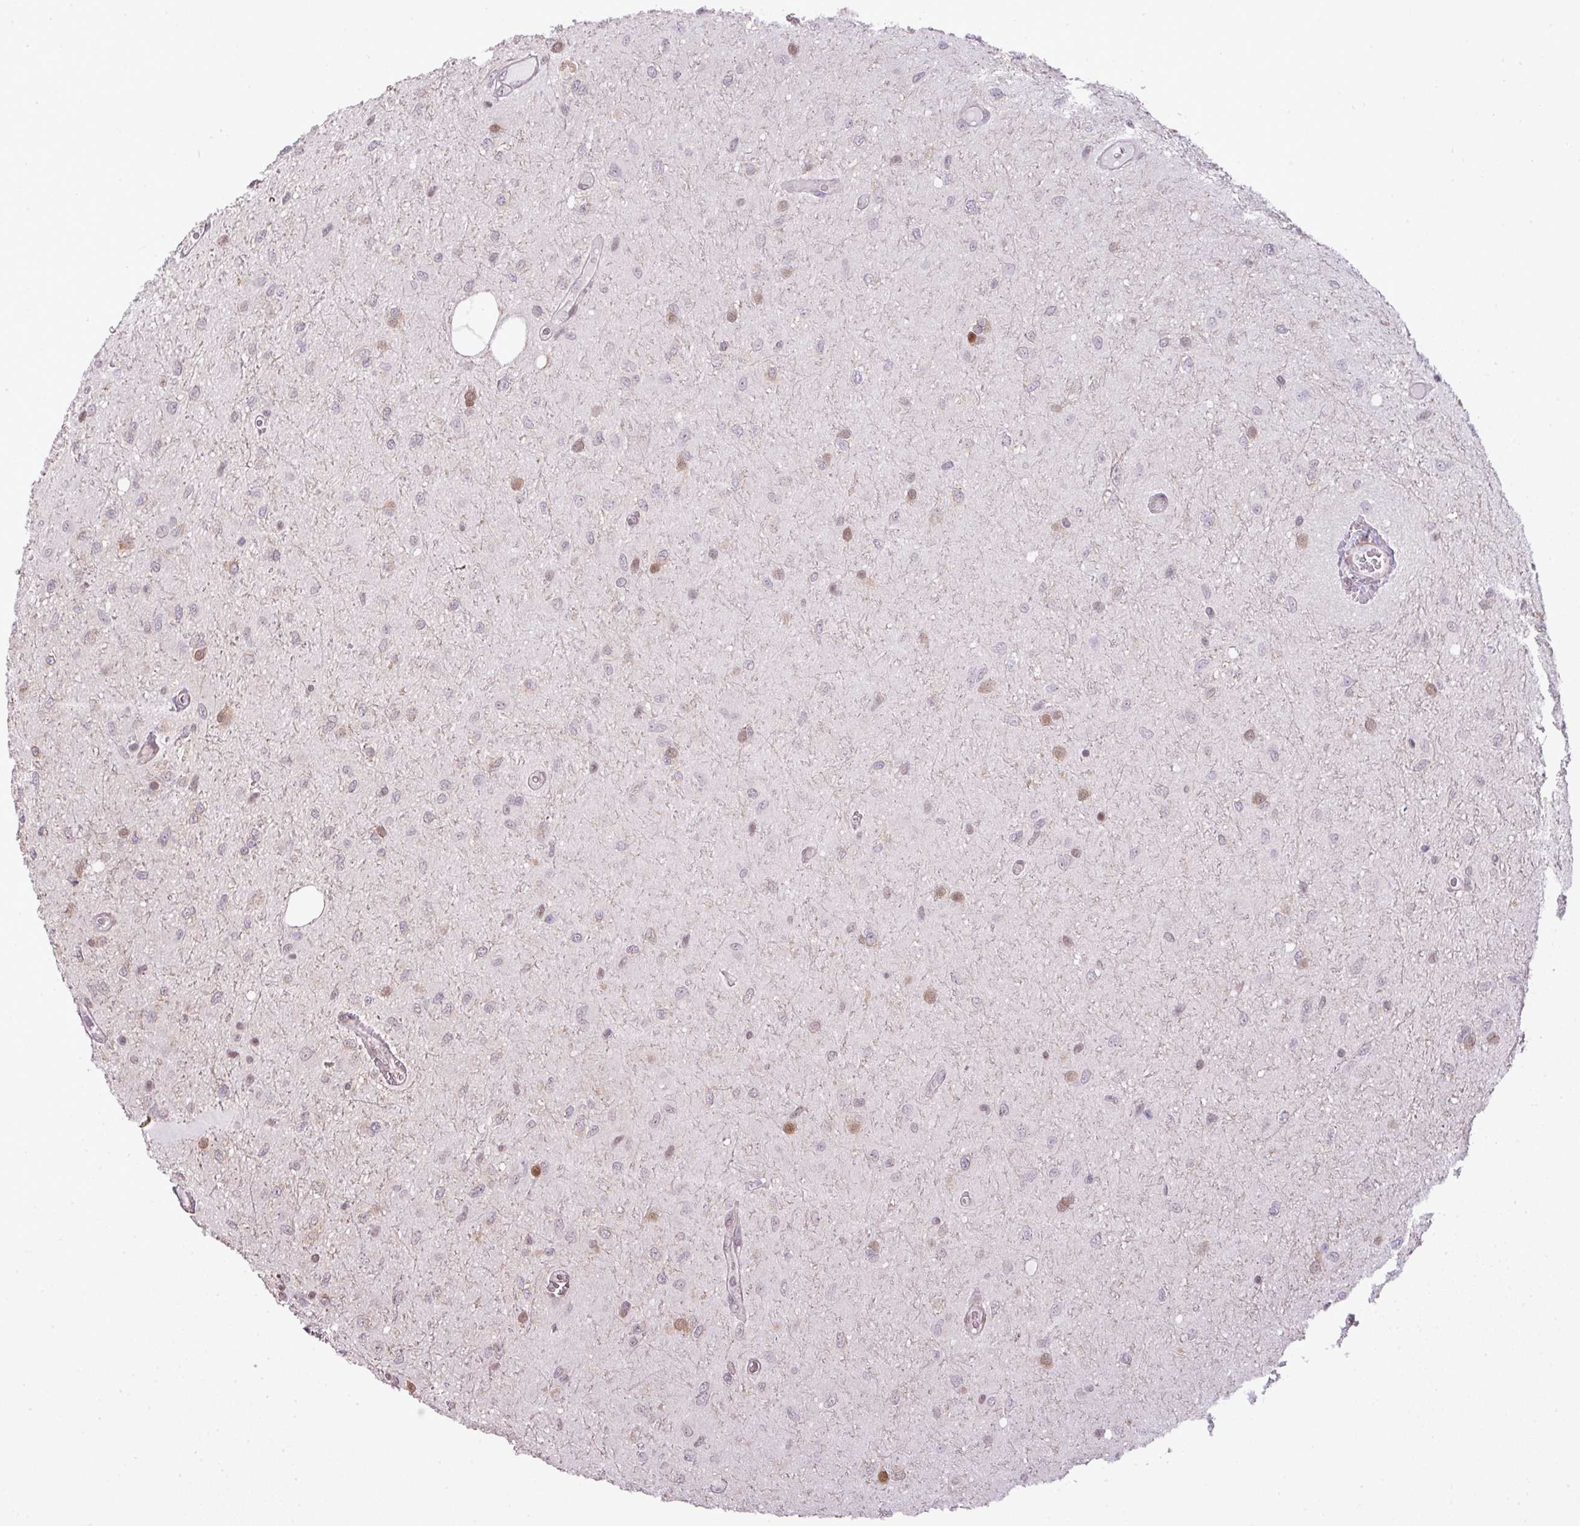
{"staining": {"intensity": "moderate", "quantity": "<25%", "location": "nuclear"}, "tissue": "glioma", "cell_type": "Tumor cells", "image_type": "cancer", "snomed": [{"axis": "morphology", "description": "Glioma, malignant, Low grade"}, {"axis": "topography", "description": "Cerebellum"}], "caption": "Brown immunohistochemical staining in glioma displays moderate nuclear expression in approximately <25% of tumor cells.", "gene": "MYSM1", "patient": {"sex": "female", "age": 5}}